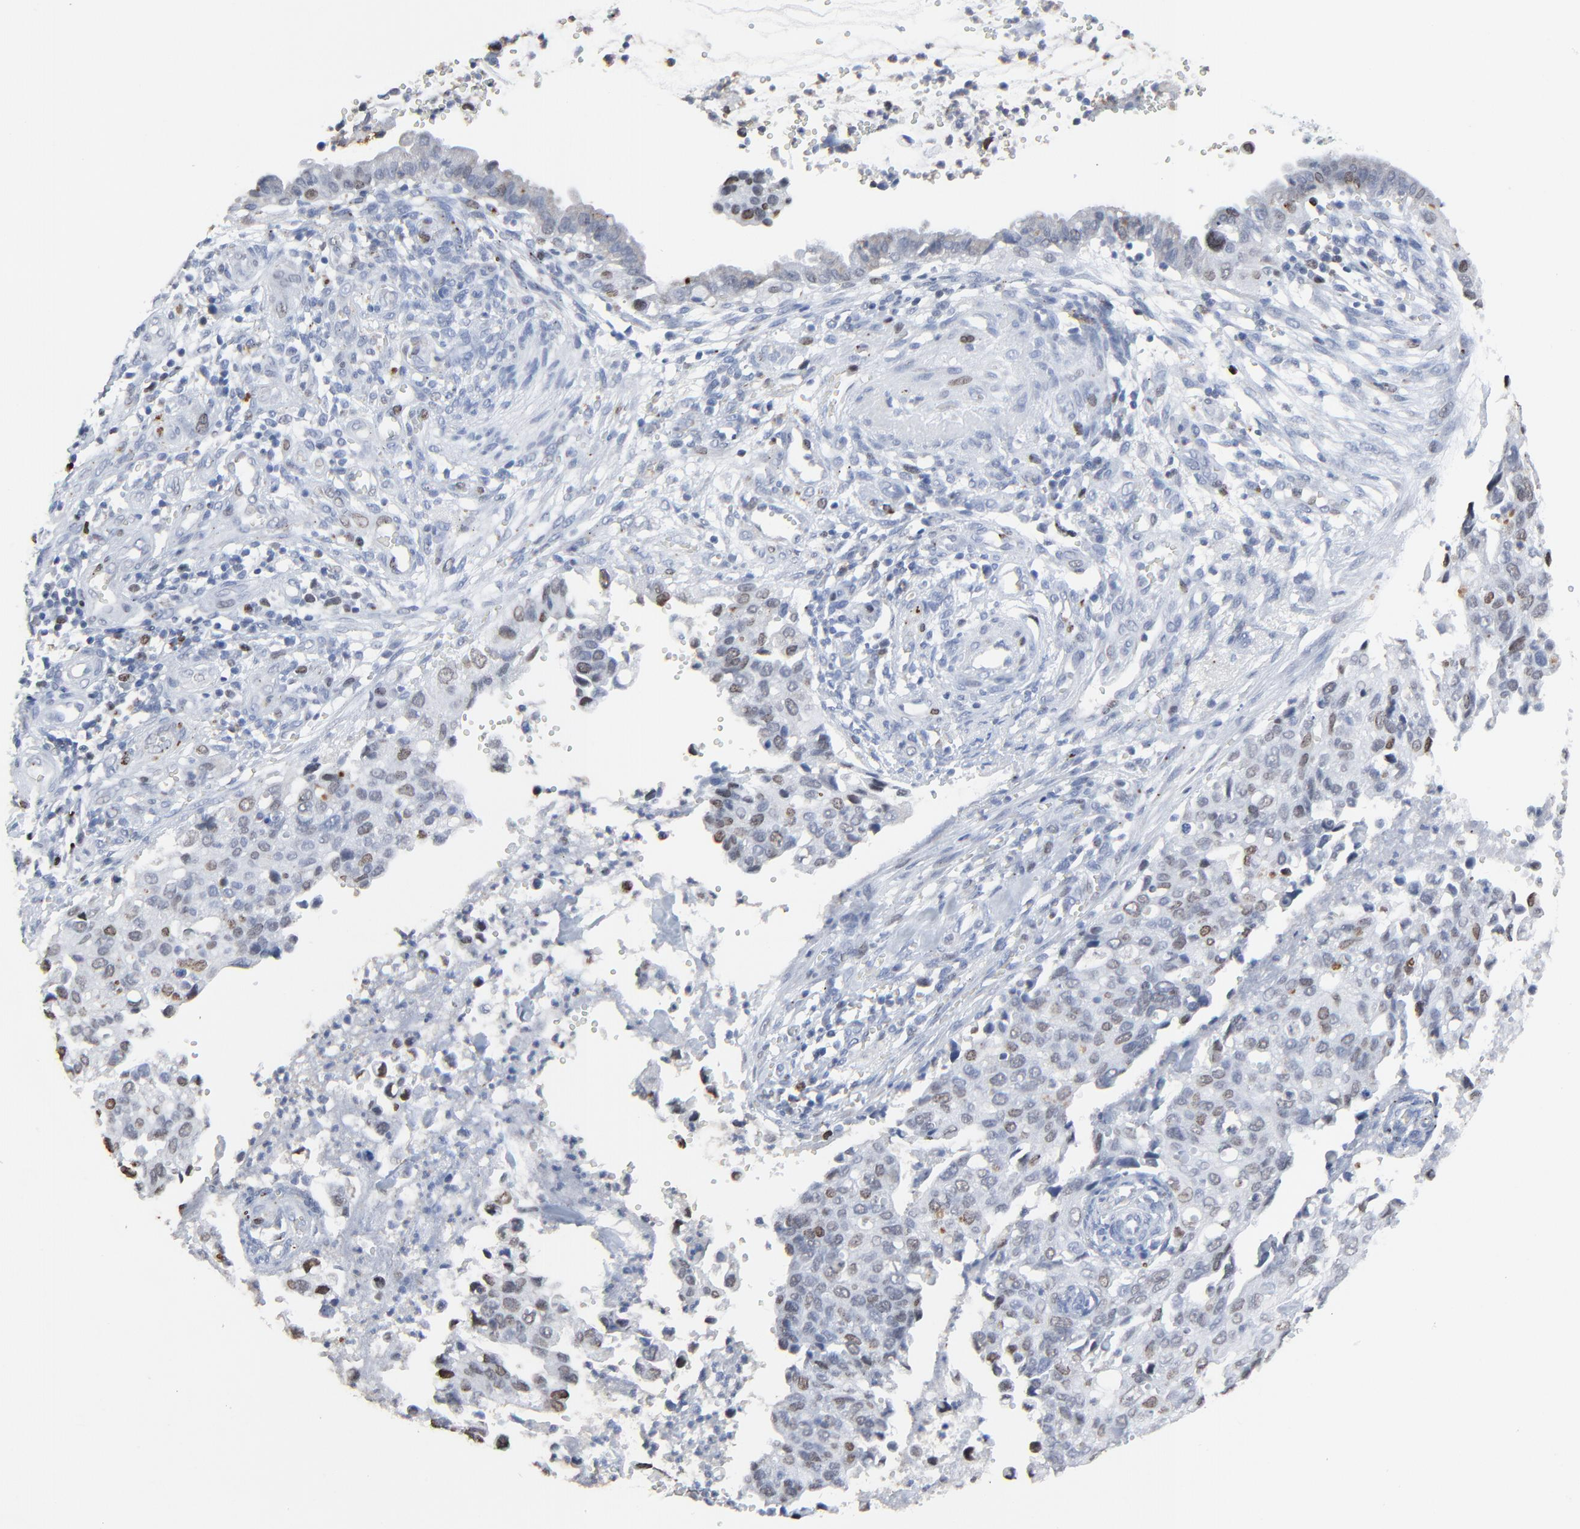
{"staining": {"intensity": "weak", "quantity": "25%-75%", "location": "nuclear"}, "tissue": "cervical cancer", "cell_type": "Tumor cells", "image_type": "cancer", "snomed": [{"axis": "morphology", "description": "Normal tissue, NOS"}, {"axis": "morphology", "description": "Squamous cell carcinoma, NOS"}, {"axis": "topography", "description": "Cervix"}], "caption": "Cervical squamous cell carcinoma was stained to show a protein in brown. There is low levels of weak nuclear positivity in about 25%-75% of tumor cells.", "gene": "BIRC3", "patient": {"sex": "female", "age": 45}}